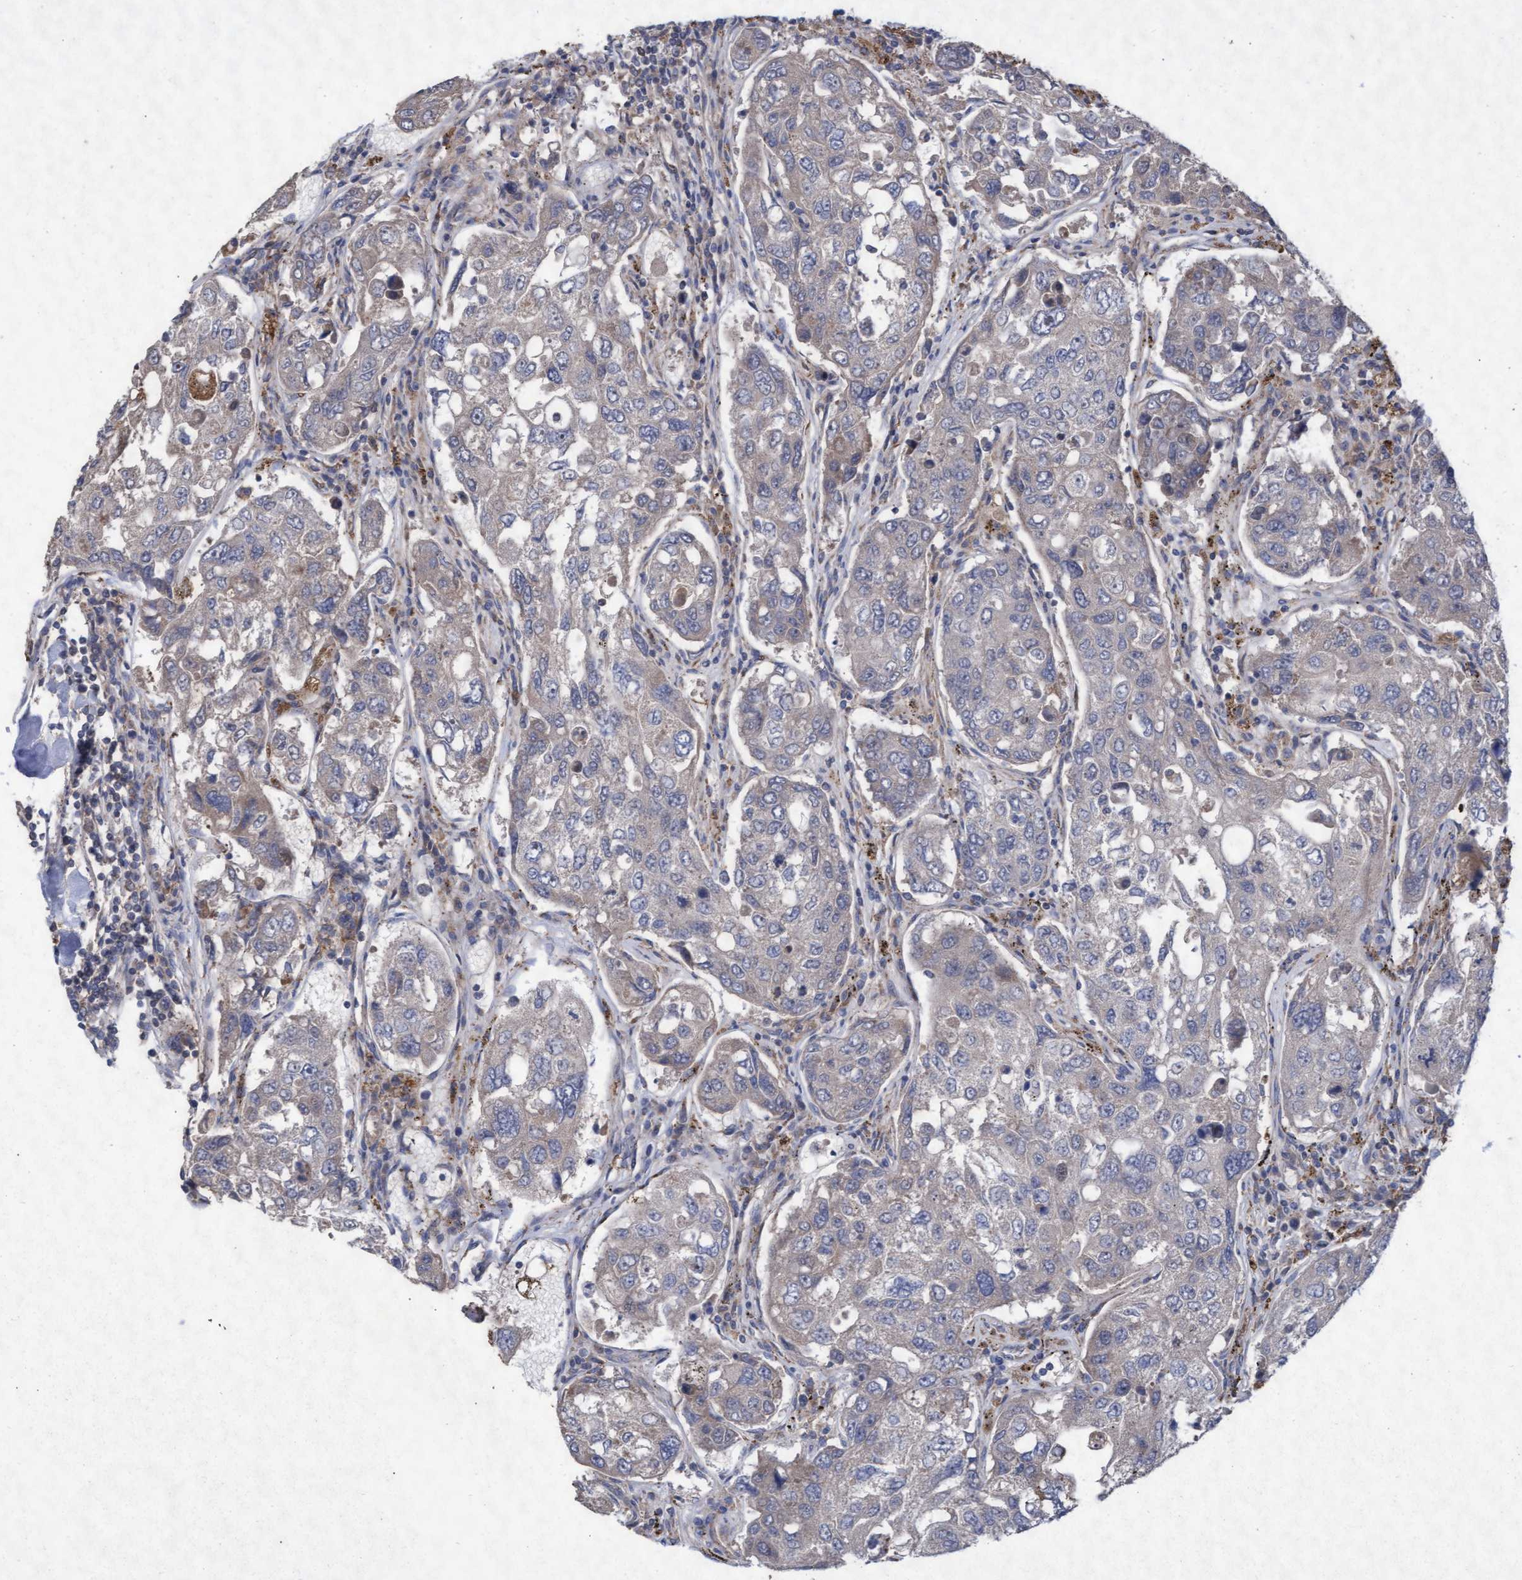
{"staining": {"intensity": "negative", "quantity": "none", "location": "none"}, "tissue": "urothelial cancer", "cell_type": "Tumor cells", "image_type": "cancer", "snomed": [{"axis": "morphology", "description": "Urothelial carcinoma, High grade"}, {"axis": "topography", "description": "Lymph node"}, {"axis": "topography", "description": "Urinary bladder"}], "caption": "DAB immunohistochemical staining of urothelial carcinoma (high-grade) displays no significant expression in tumor cells.", "gene": "ABCF2", "patient": {"sex": "male", "age": 51}}